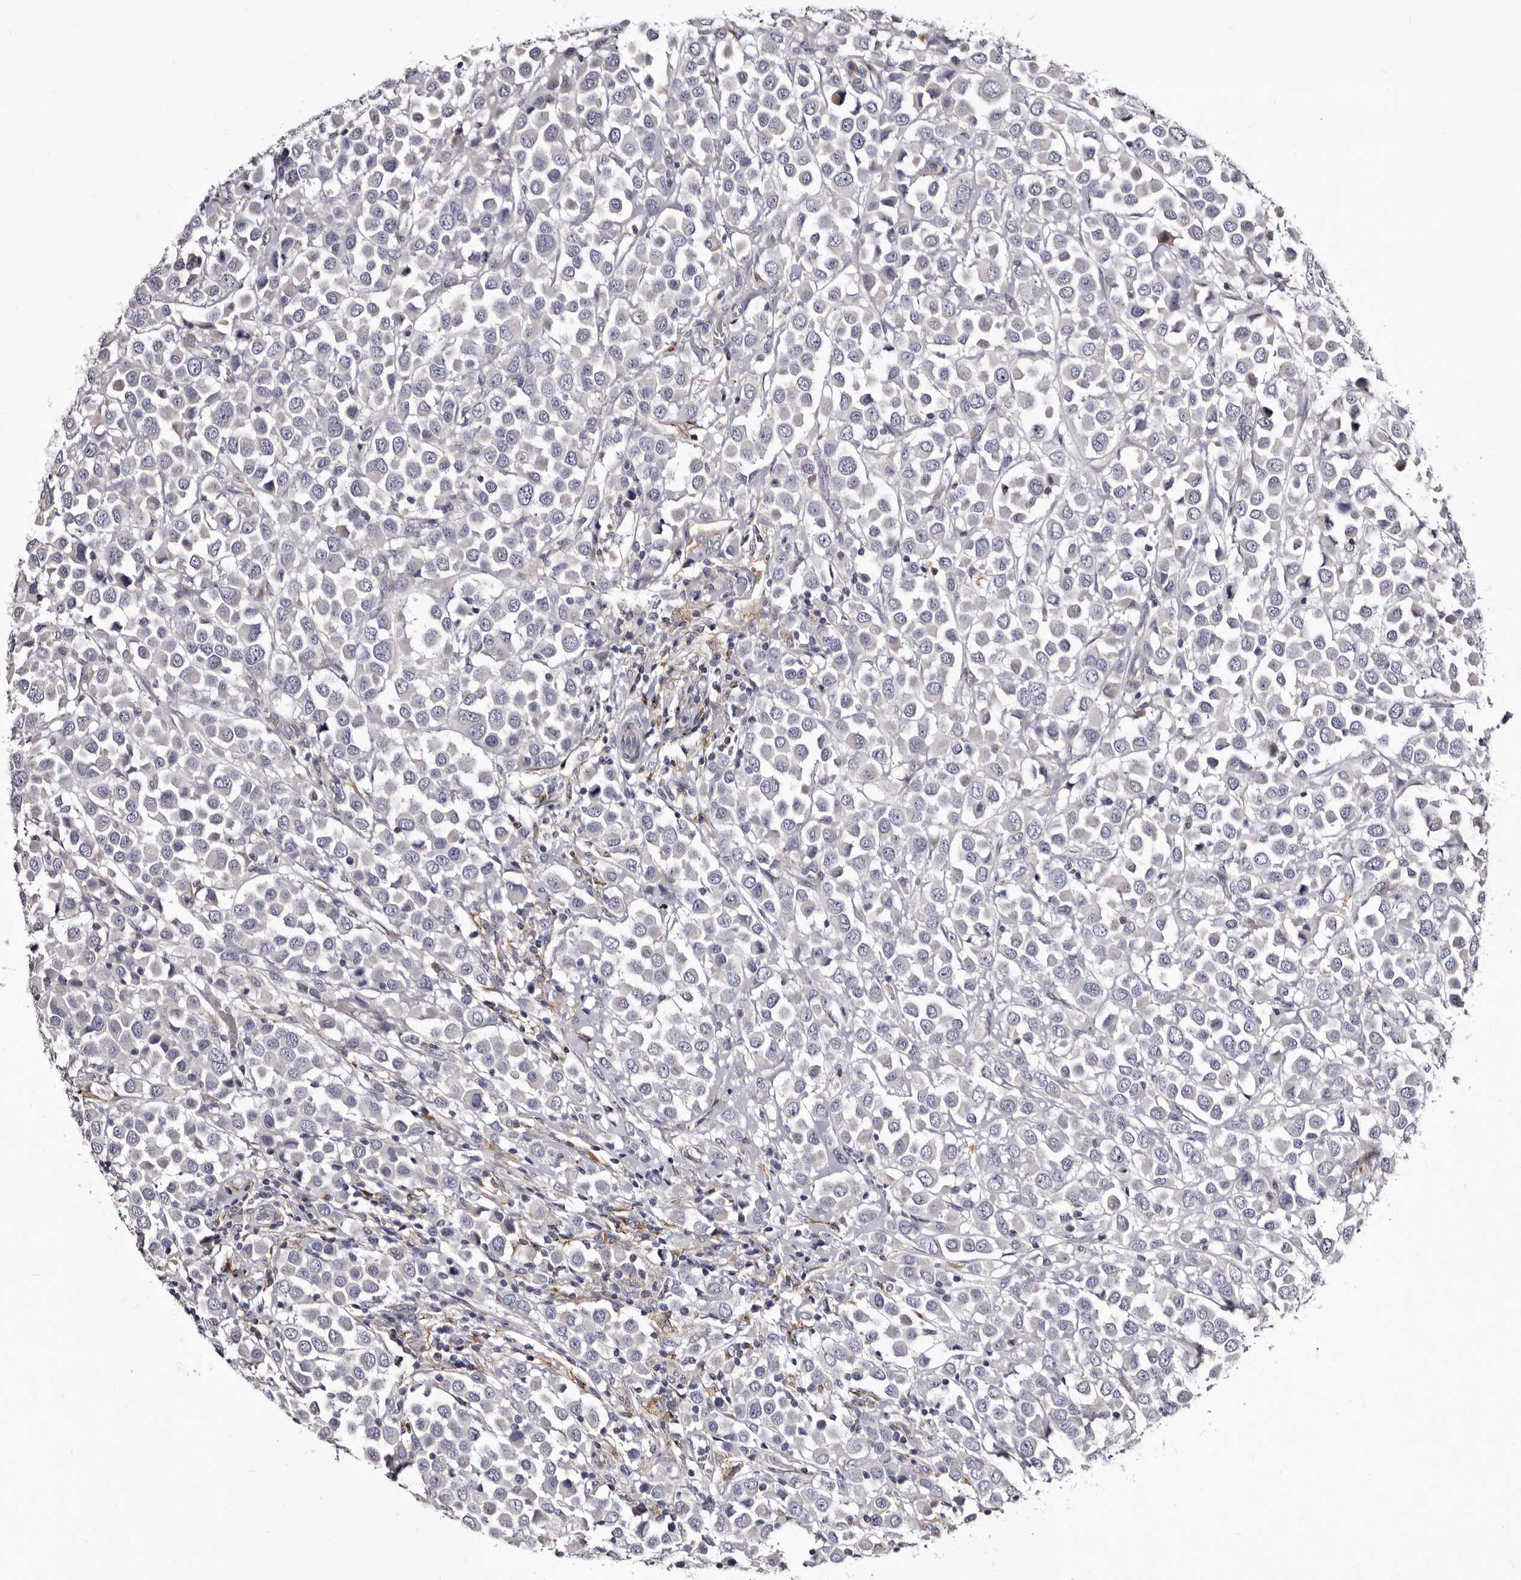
{"staining": {"intensity": "negative", "quantity": "none", "location": "none"}, "tissue": "breast cancer", "cell_type": "Tumor cells", "image_type": "cancer", "snomed": [{"axis": "morphology", "description": "Duct carcinoma"}, {"axis": "topography", "description": "Breast"}], "caption": "Immunohistochemistry (IHC) of human infiltrating ductal carcinoma (breast) shows no positivity in tumor cells. The staining is performed using DAB (3,3'-diaminobenzidine) brown chromogen with nuclei counter-stained in using hematoxylin.", "gene": "AUNIP", "patient": {"sex": "female", "age": 61}}